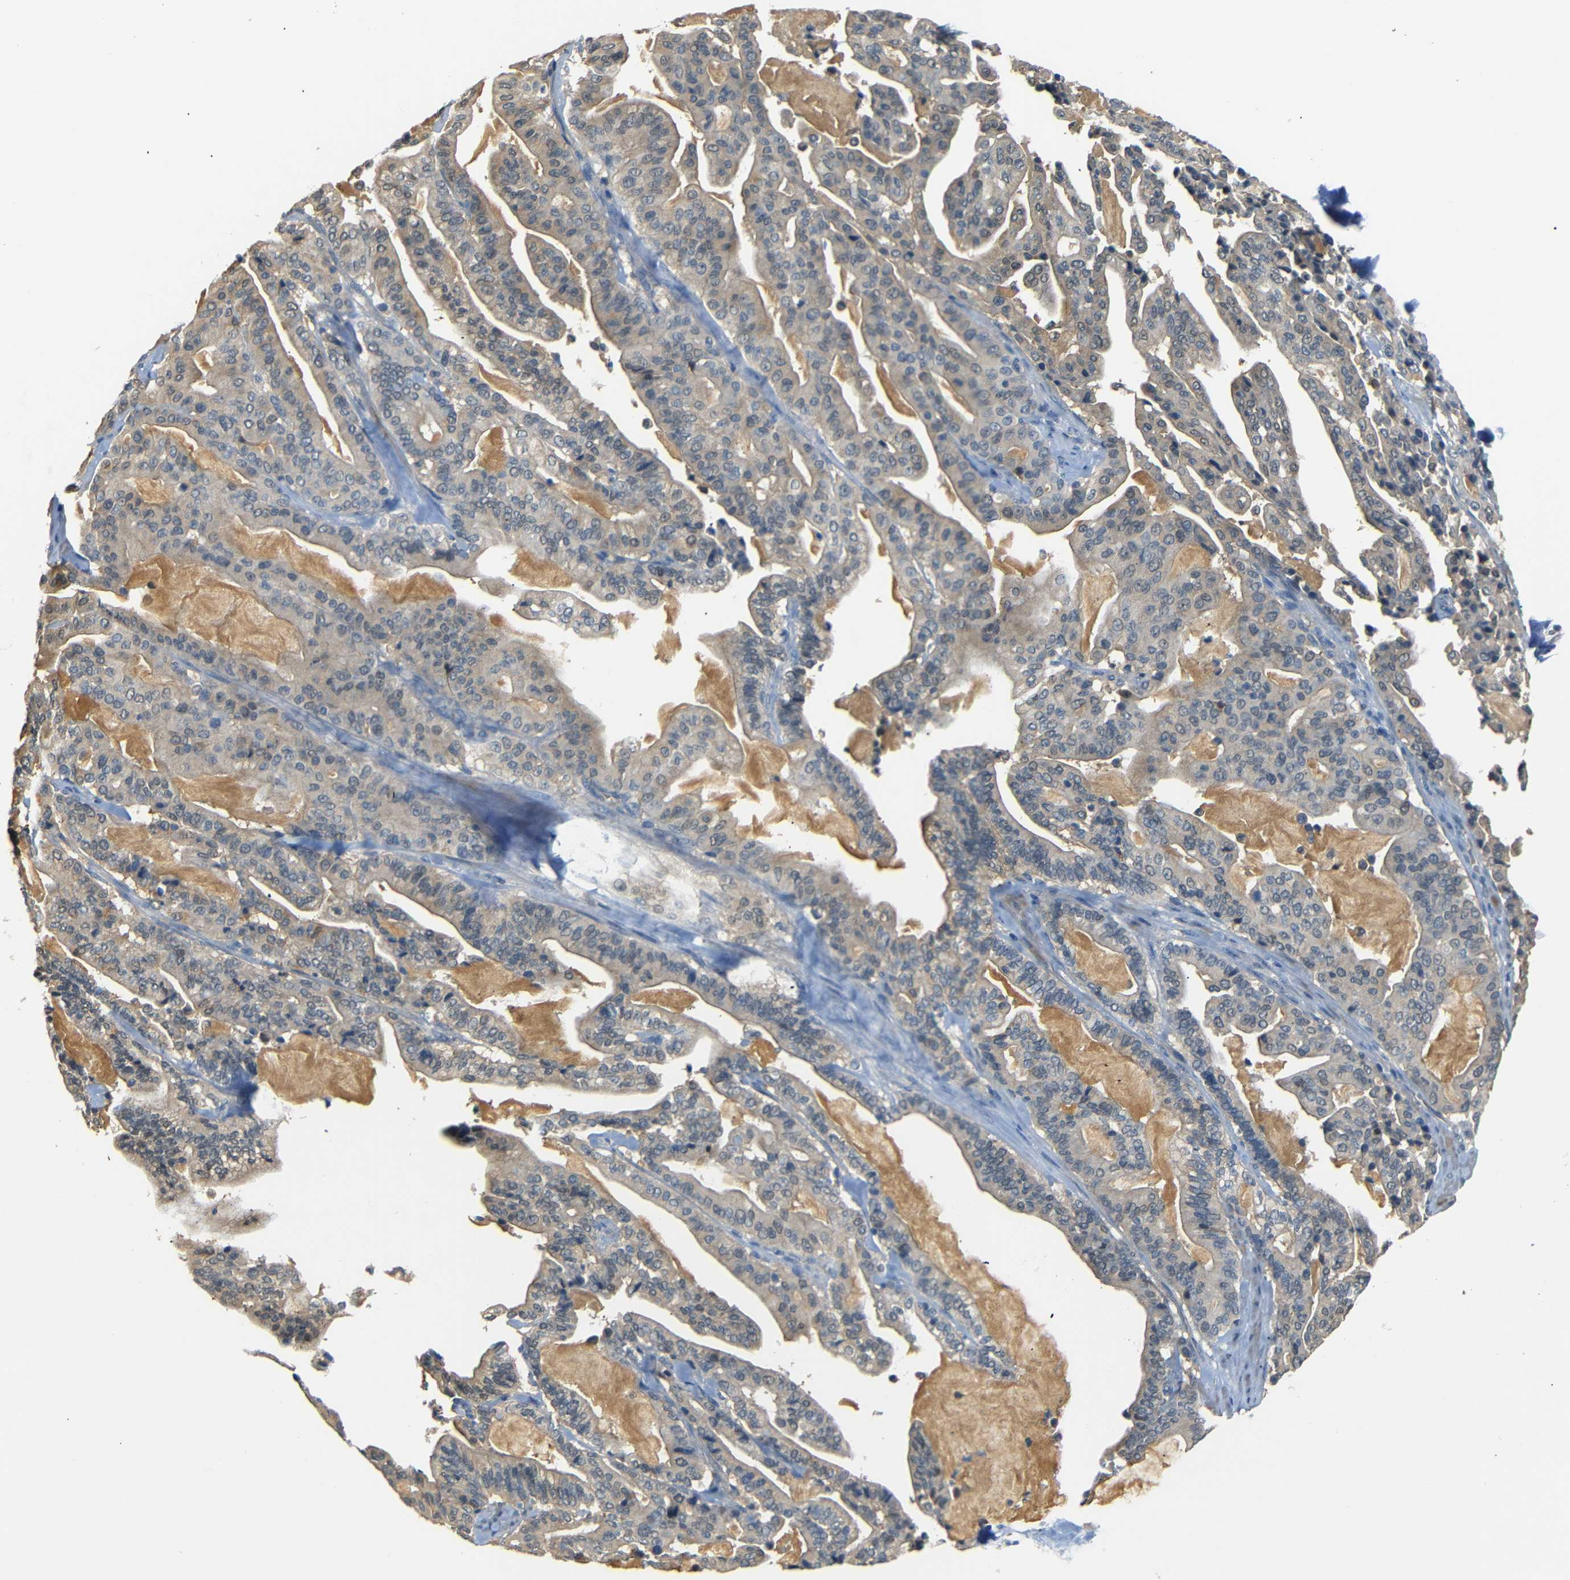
{"staining": {"intensity": "weak", "quantity": ">75%", "location": "cytoplasmic/membranous"}, "tissue": "pancreatic cancer", "cell_type": "Tumor cells", "image_type": "cancer", "snomed": [{"axis": "morphology", "description": "Adenocarcinoma, NOS"}, {"axis": "topography", "description": "Pancreas"}], "caption": "IHC of pancreatic cancer demonstrates low levels of weak cytoplasmic/membranous positivity in about >75% of tumor cells.", "gene": "SFN", "patient": {"sex": "male", "age": 63}}